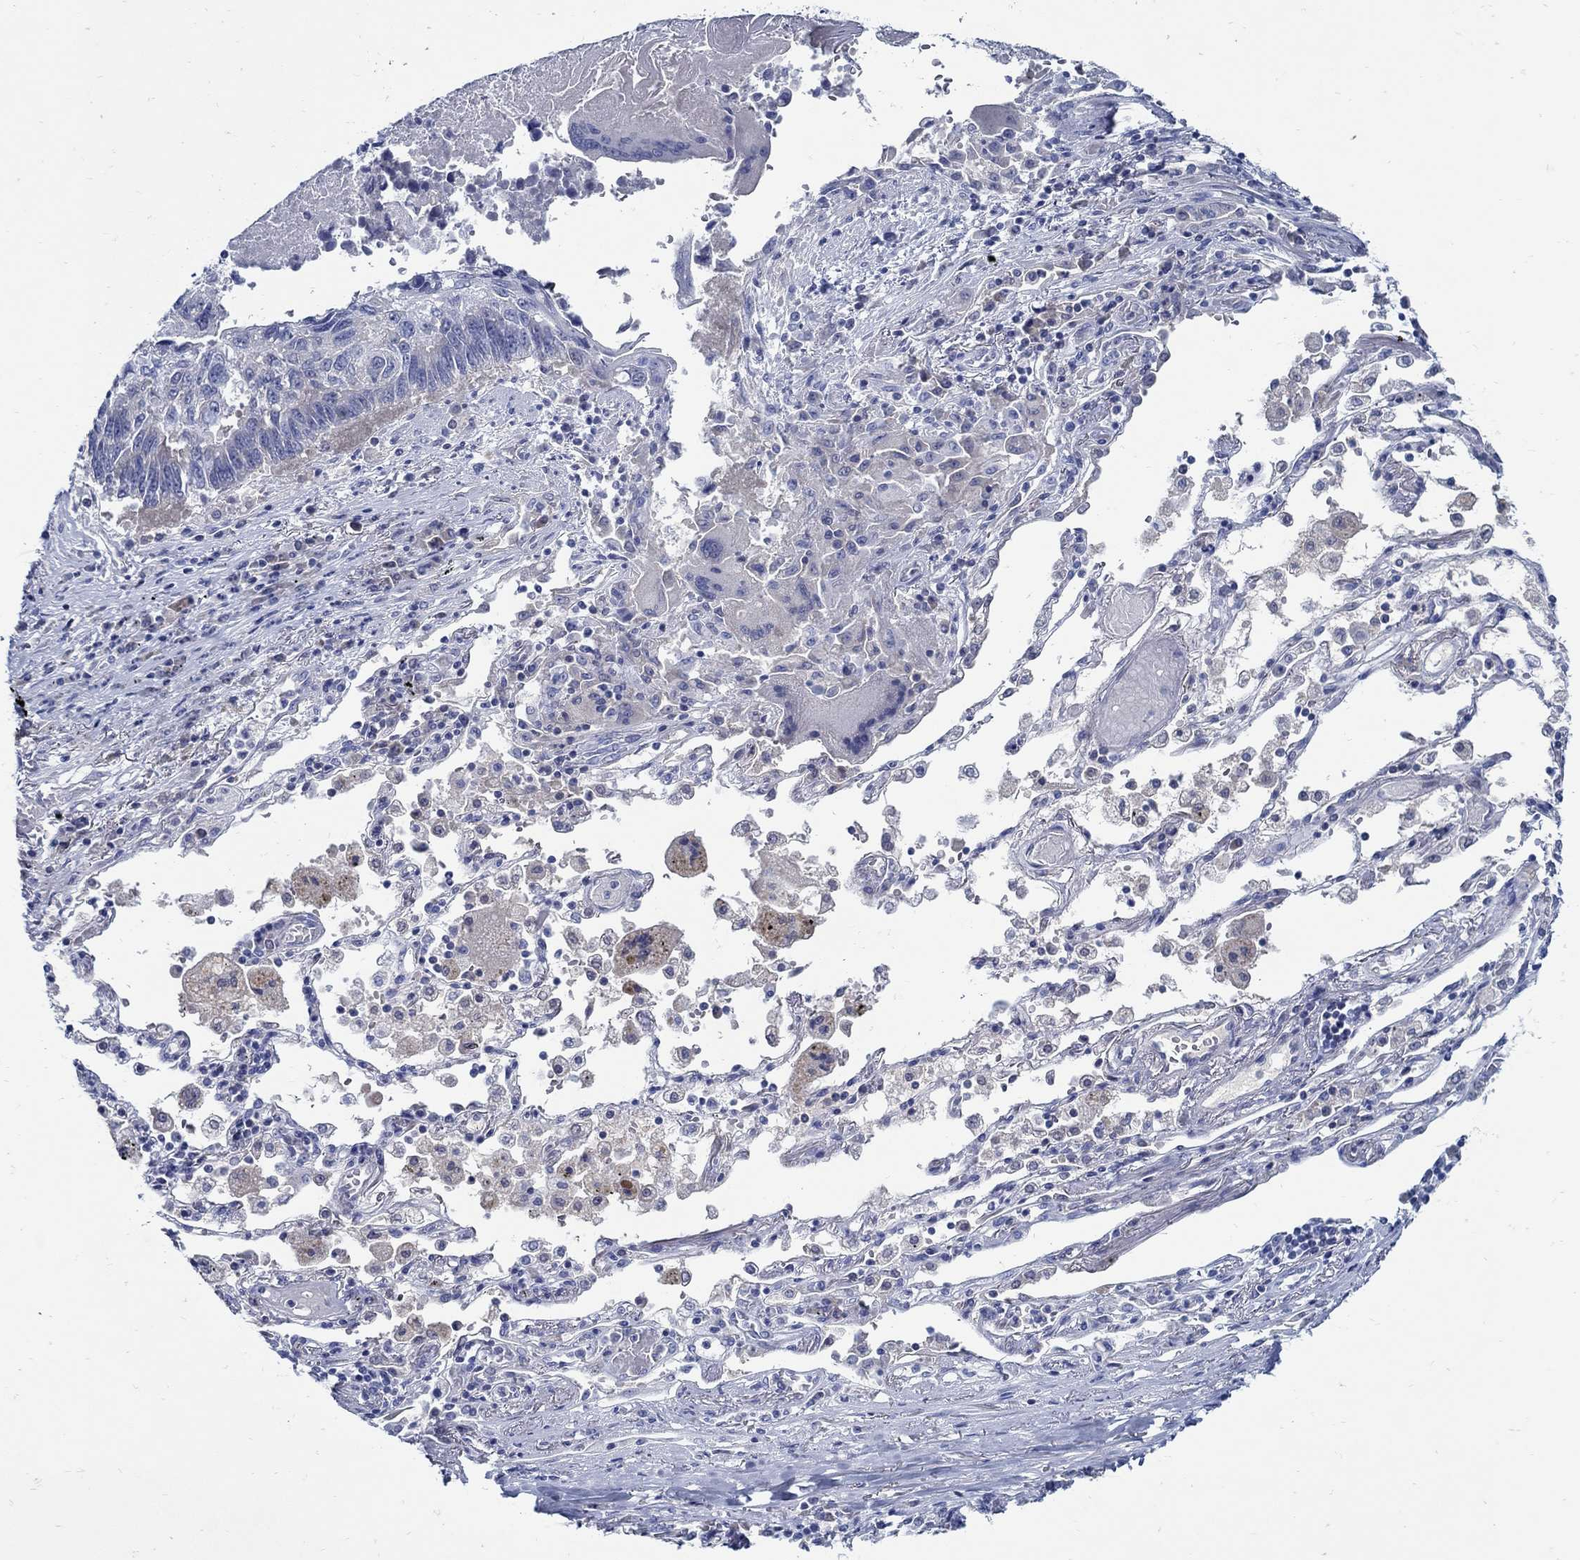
{"staining": {"intensity": "negative", "quantity": "none", "location": "none"}, "tissue": "lung cancer", "cell_type": "Tumor cells", "image_type": "cancer", "snomed": [{"axis": "morphology", "description": "Squamous cell carcinoma, NOS"}, {"axis": "topography", "description": "Lung"}], "caption": "This is an IHC micrograph of lung squamous cell carcinoma. There is no expression in tumor cells.", "gene": "PAX9", "patient": {"sex": "male", "age": 73}}